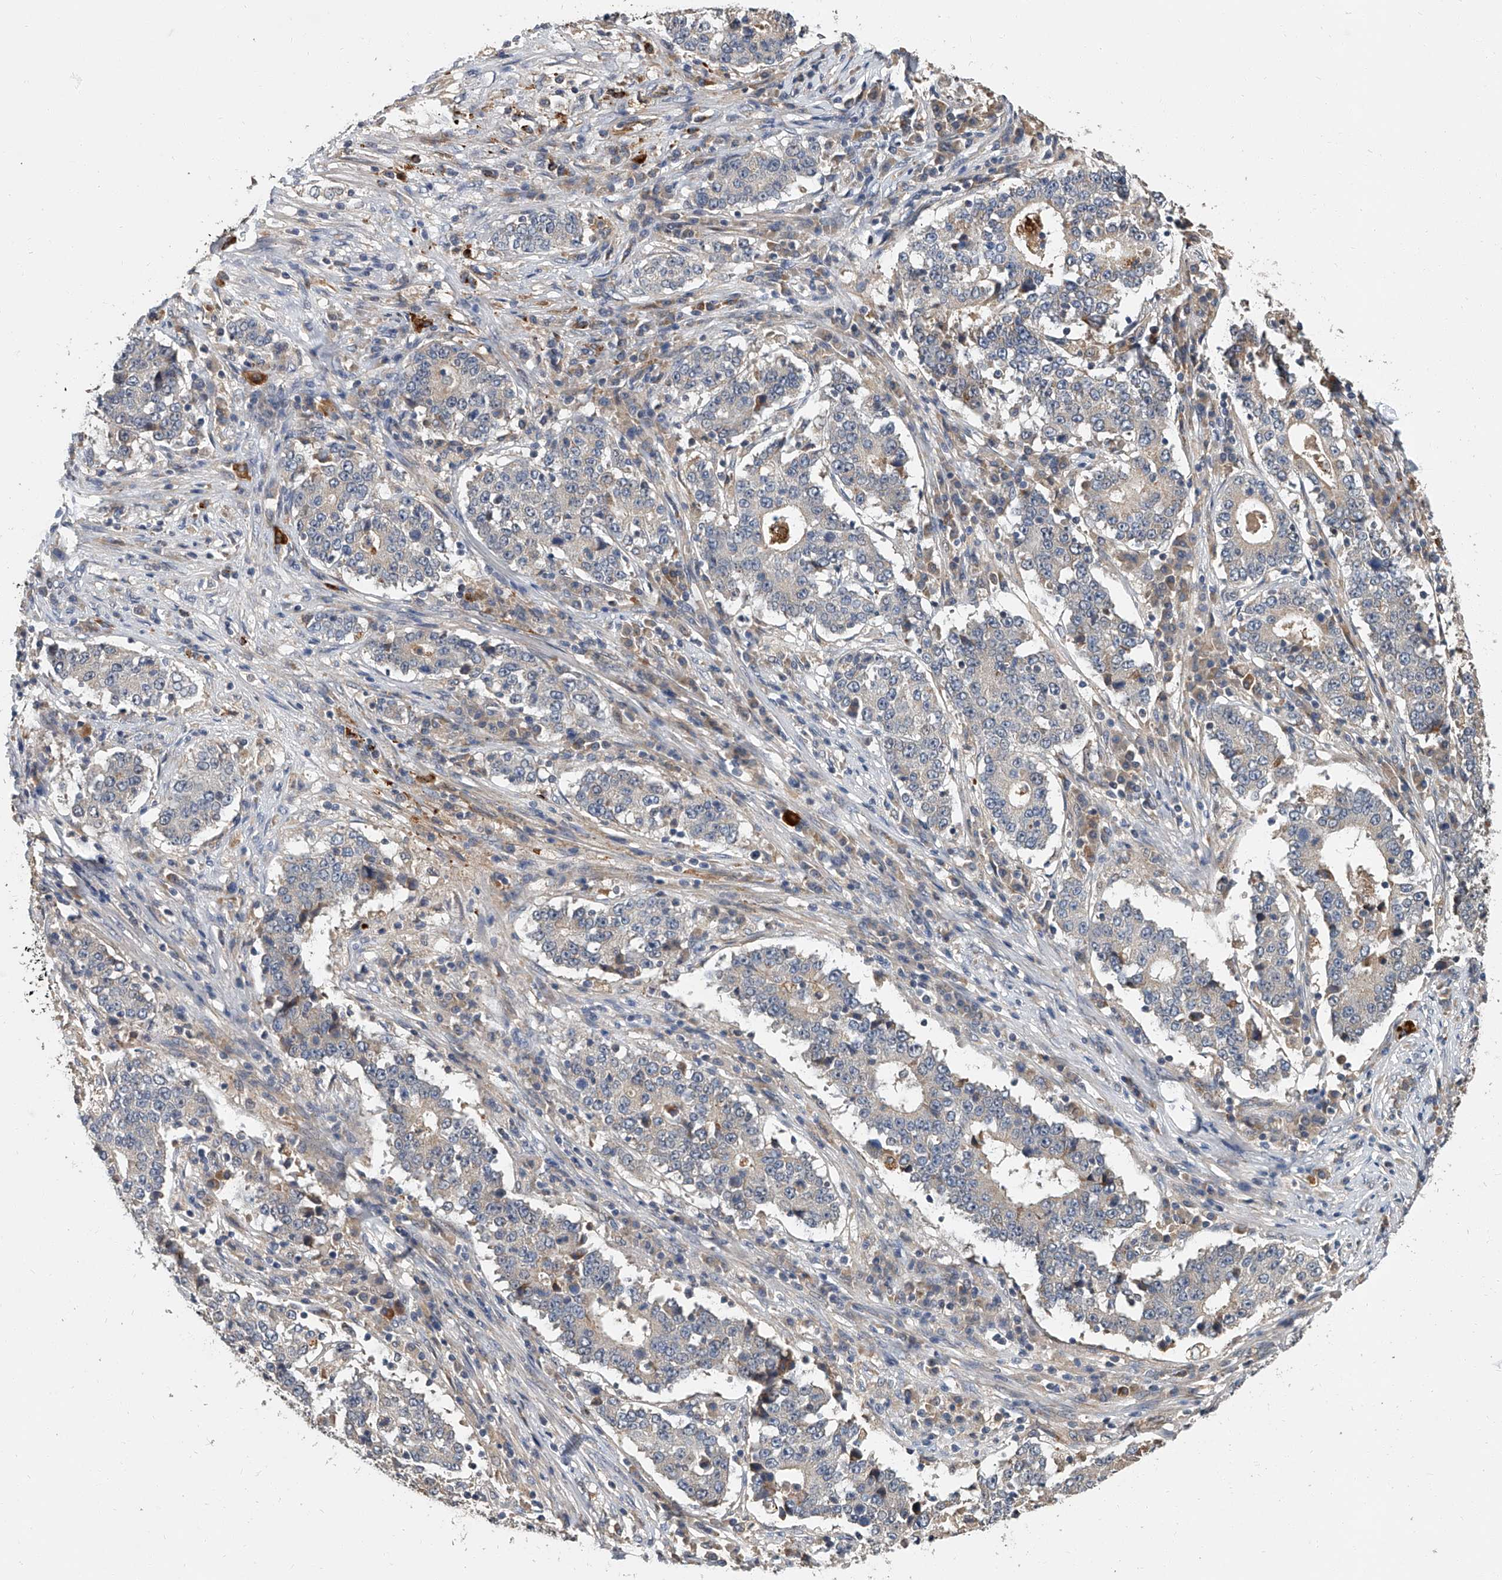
{"staining": {"intensity": "negative", "quantity": "none", "location": "none"}, "tissue": "stomach cancer", "cell_type": "Tumor cells", "image_type": "cancer", "snomed": [{"axis": "morphology", "description": "Adenocarcinoma, NOS"}, {"axis": "topography", "description": "Stomach"}], "caption": "The photomicrograph displays no significant staining in tumor cells of adenocarcinoma (stomach).", "gene": "JAG2", "patient": {"sex": "male", "age": 59}}